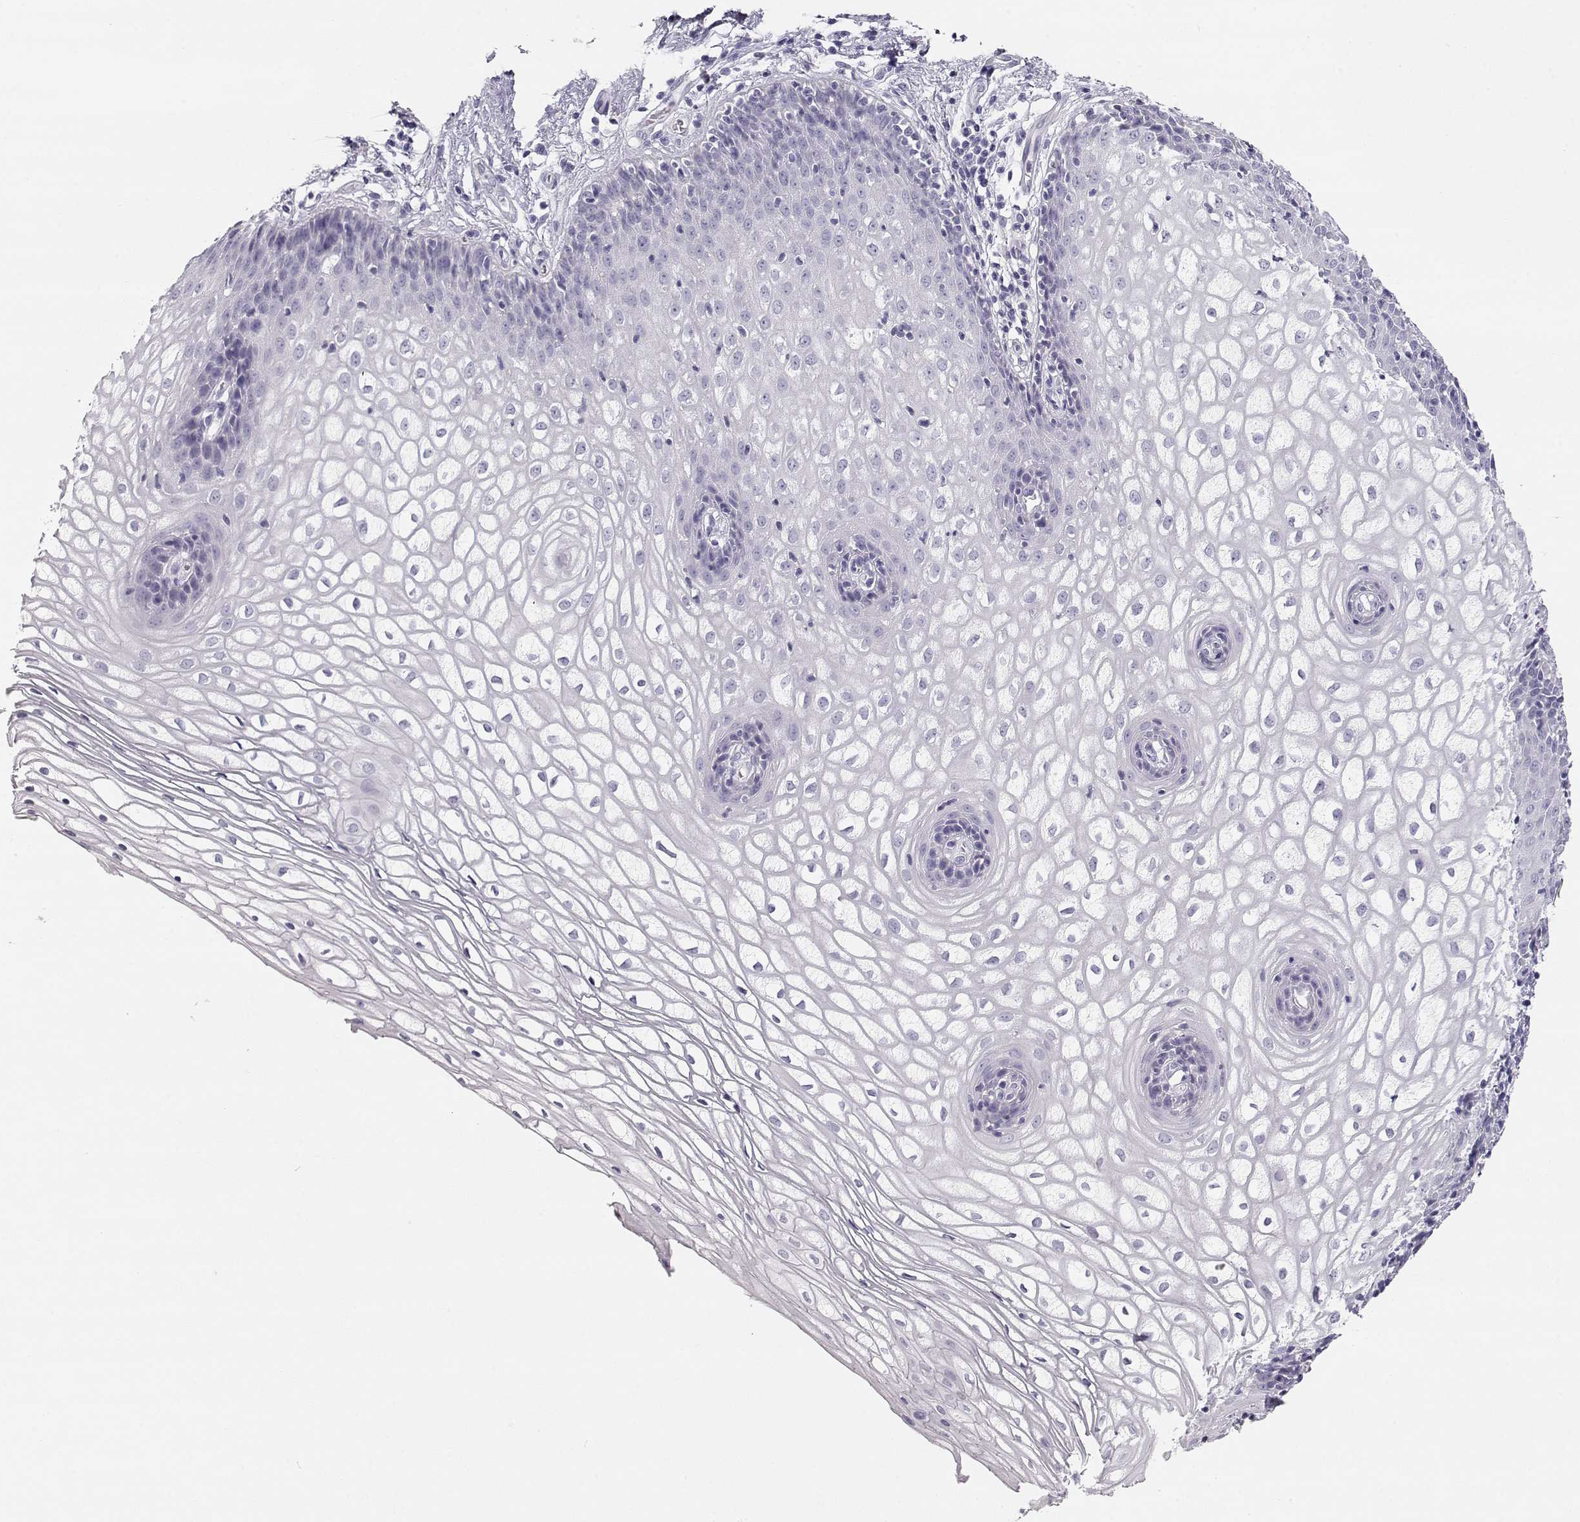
{"staining": {"intensity": "negative", "quantity": "none", "location": "none"}, "tissue": "vagina", "cell_type": "Squamous epithelial cells", "image_type": "normal", "snomed": [{"axis": "morphology", "description": "Normal tissue, NOS"}, {"axis": "topography", "description": "Vagina"}], "caption": "The micrograph shows no staining of squamous epithelial cells in unremarkable vagina. (IHC, brightfield microscopy, high magnification).", "gene": "LEPR", "patient": {"sex": "female", "age": 34}}